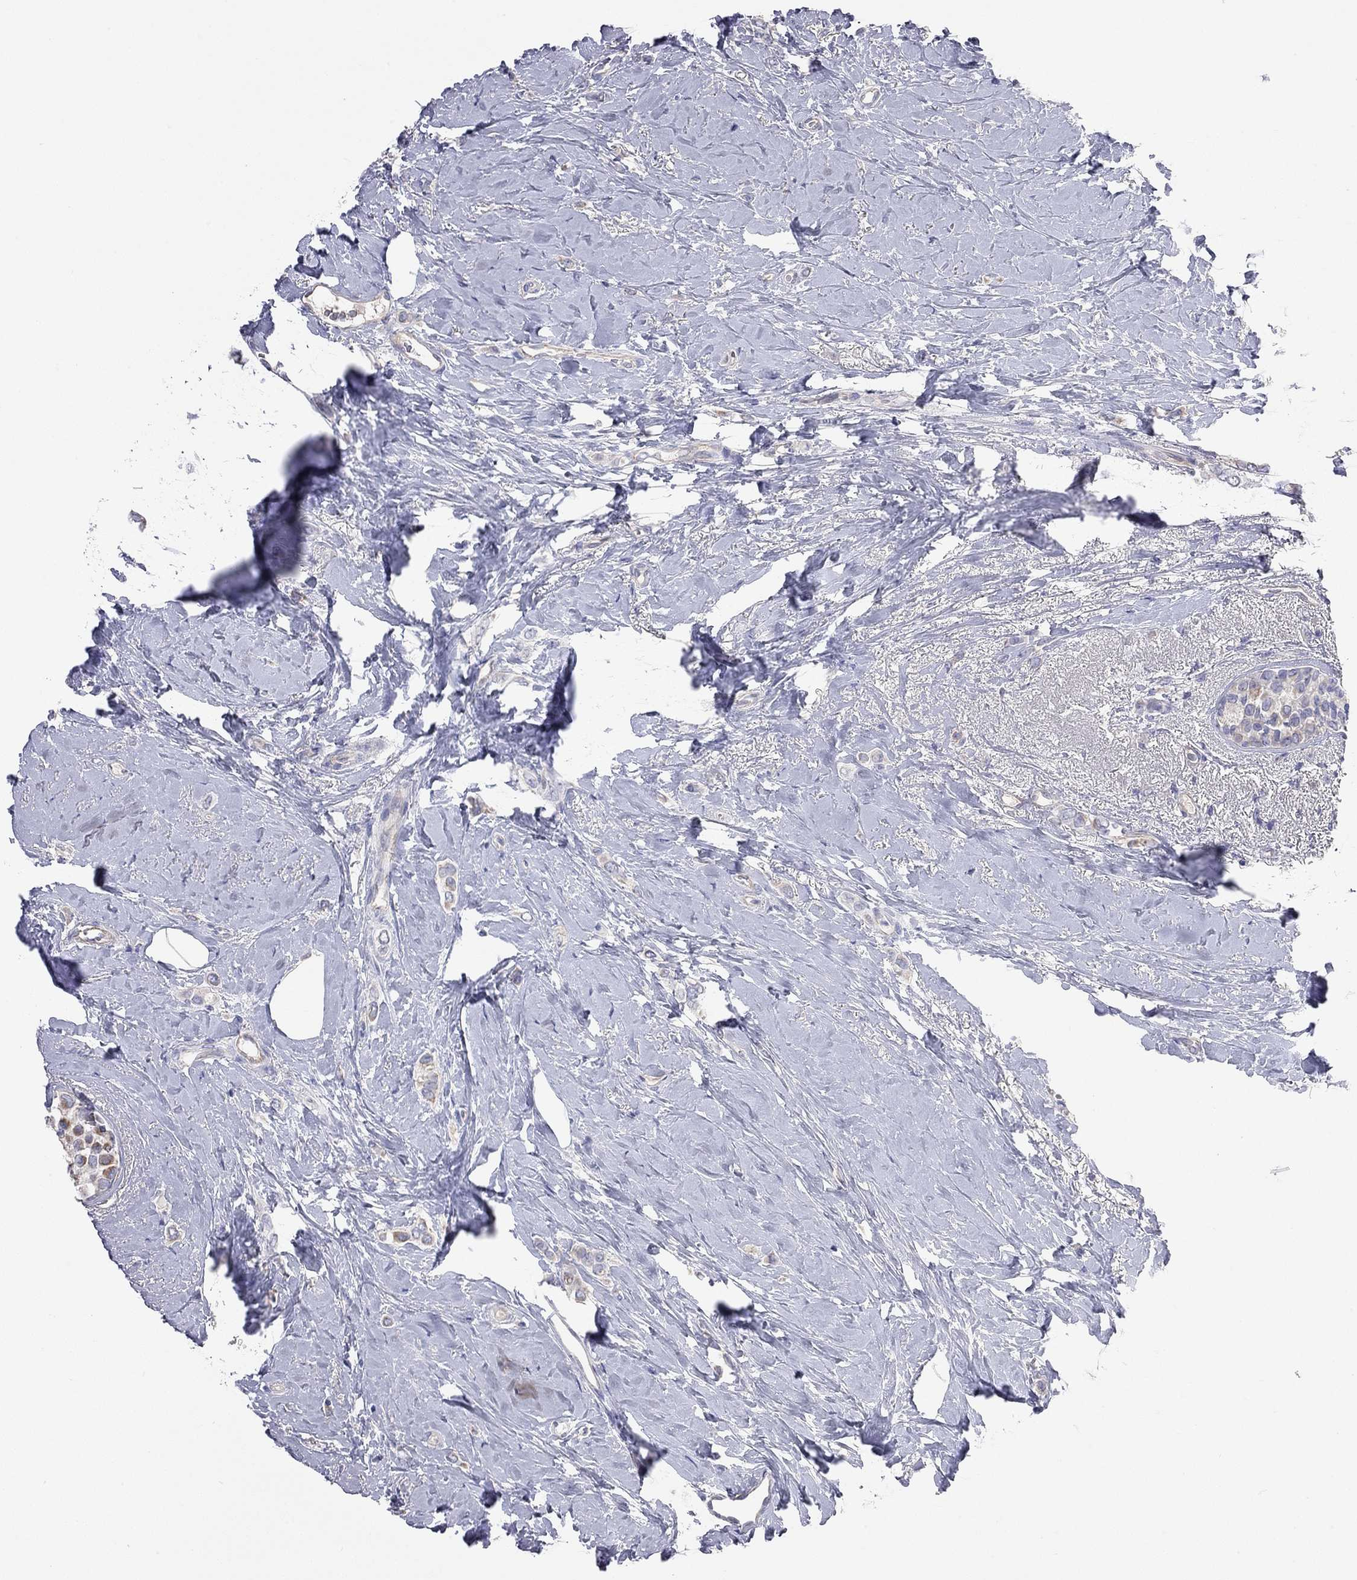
{"staining": {"intensity": "moderate", "quantity": "<25%", "location": "cytoplasmic/membranous"}, "tissue": "breast cancer", "cell_type": "Tumor cells", "image_type": "cancer", "snomed": [{"axis": "morphology", "description": "Lobular carcinoma"}, {"axis": "topography", "description": "Breast"}], "caption": "Tumor cells reveal moderate cytoplasmic/membranous positivity in approximately <25% of cells in breast lobular carcinoma.", "gene": "KCNB1", "patient": {"sex": "female", "age": 66}}